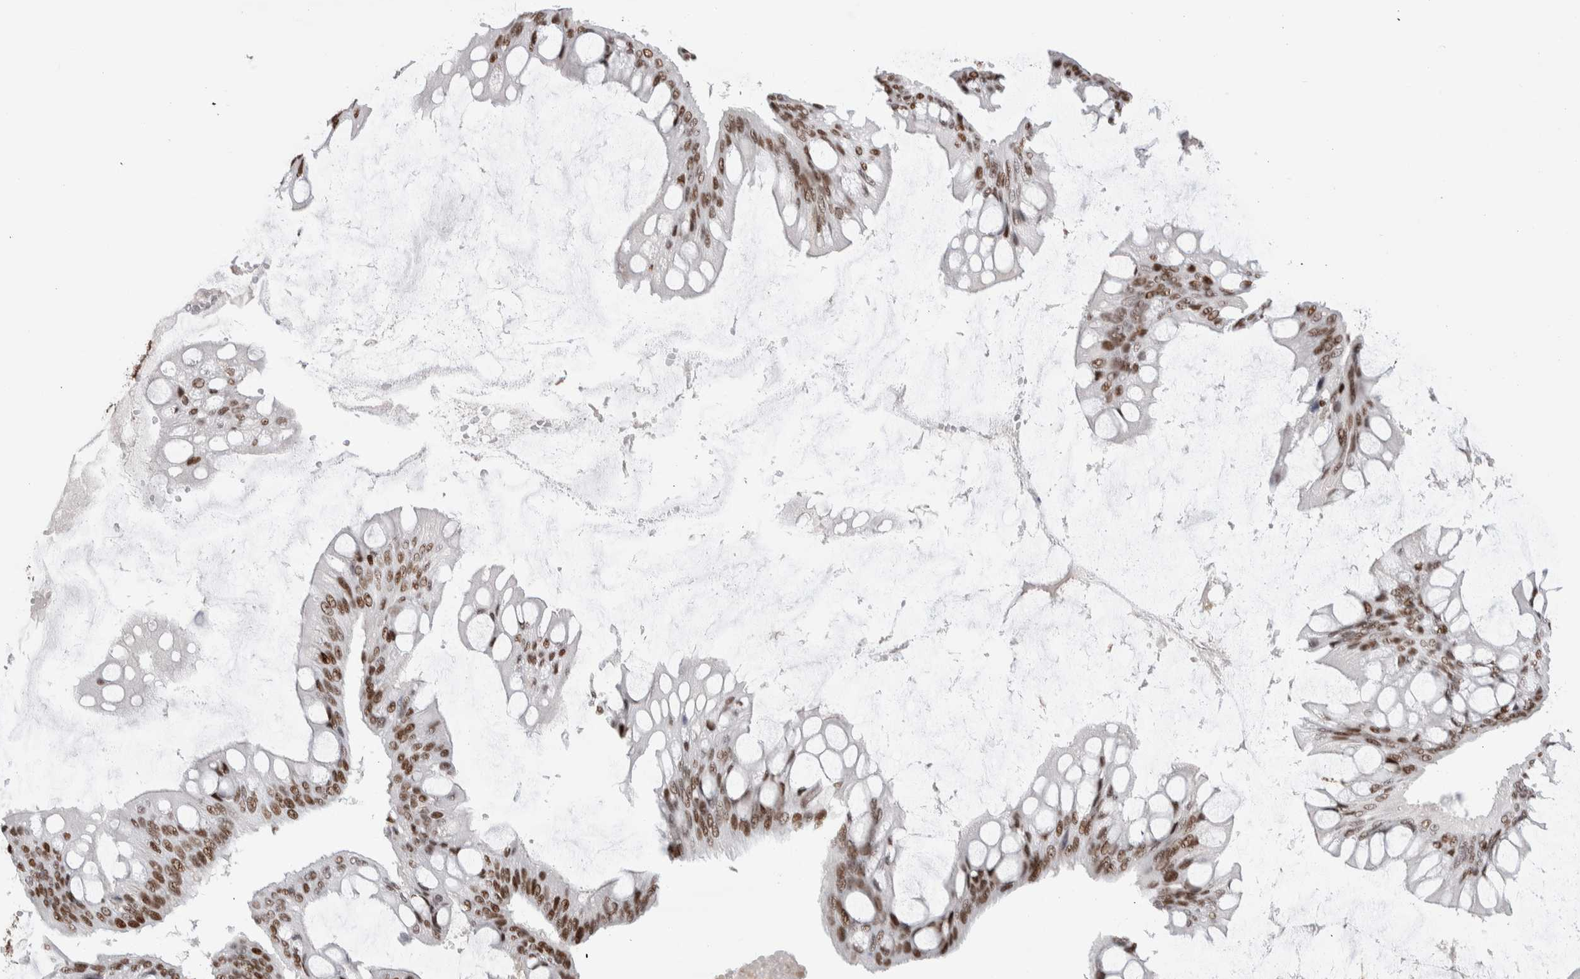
{"staining": {"intensity": "moderate", "quantity": ">75%", "location": "nuclear"}, "tissue": "ovarian cancer", "cell_type": "Tumor cells", "image_type": "cancer", "snomed": [{"axis": "morphology", "description": "Cystadenocarcinoma, mucinous, NOS"}, {"axis": "topography", "description": "Ovary"}], "caption": "Moderate nuclear positivity is seen in about >75% of tumor cells in ovarian mucinous cystadenocarcinoma. The staining was performed using DAB (3,3'-diaminobenzidine) to visualize the protein expression in brown, while the nuclei were stained in blue with hematoxylin (Magnification: 20x).", "gene": "RNASEK-C17orf49", "patient": {"sex": "female", "age": 73}}